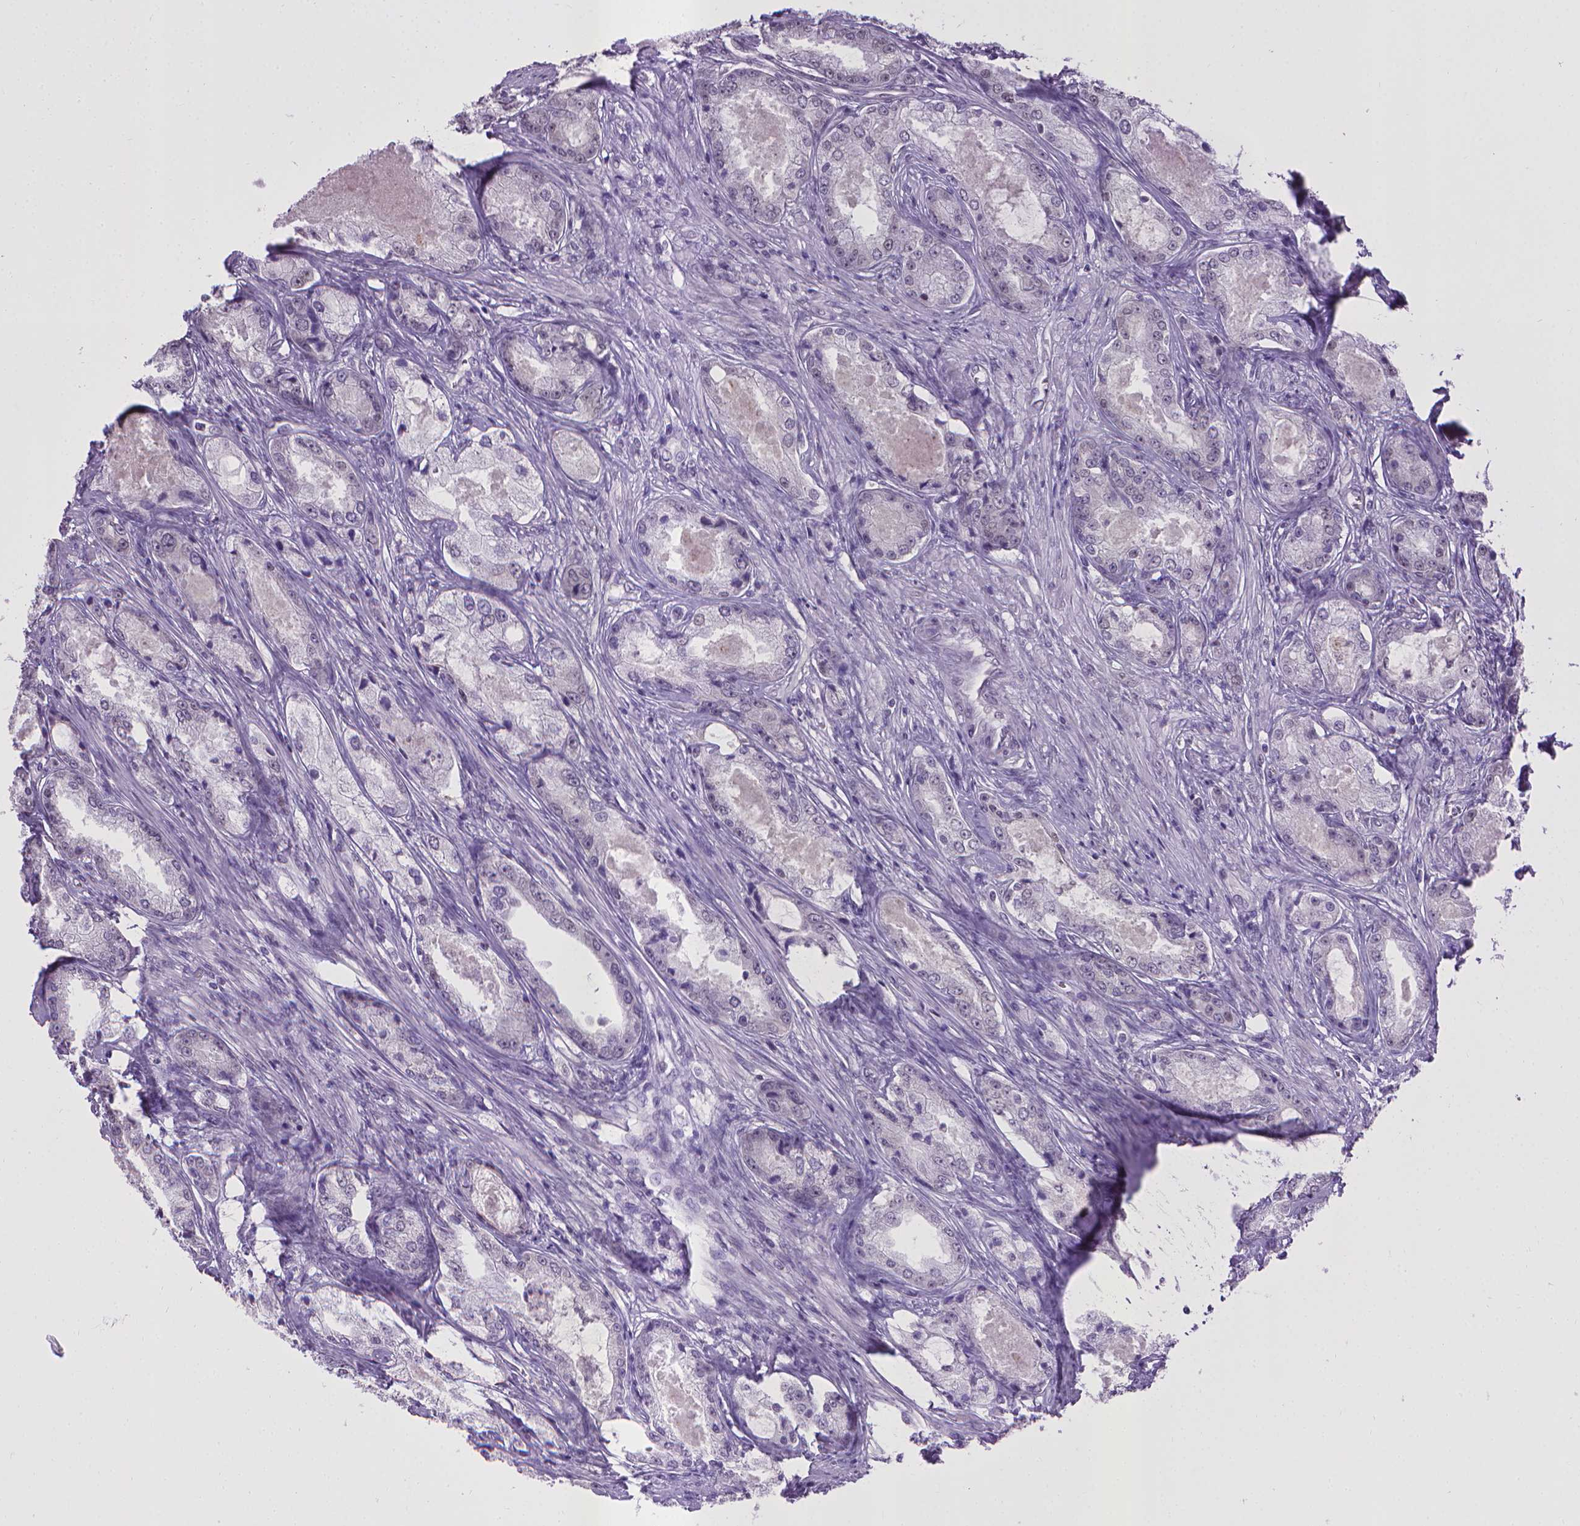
{"staining": {"intensity": "negative", "quantity": "none", "location": "none"}, "tissue": "prostate cancer", "cell_type": "Tumor cells", "image_type": "cancer", "snomed": [{"axis": "morphology", "description": "Adenocarcinoma, Low grade"}, {"axis": "topography", "description": "Prostate"}], "caption": "Protein analysis of prostate cancer (low-grade adenocarcinoma) displays no significant expression in tumor cells.", "gene": "KMO", "patient": {"sex": "male", "age": 68}}